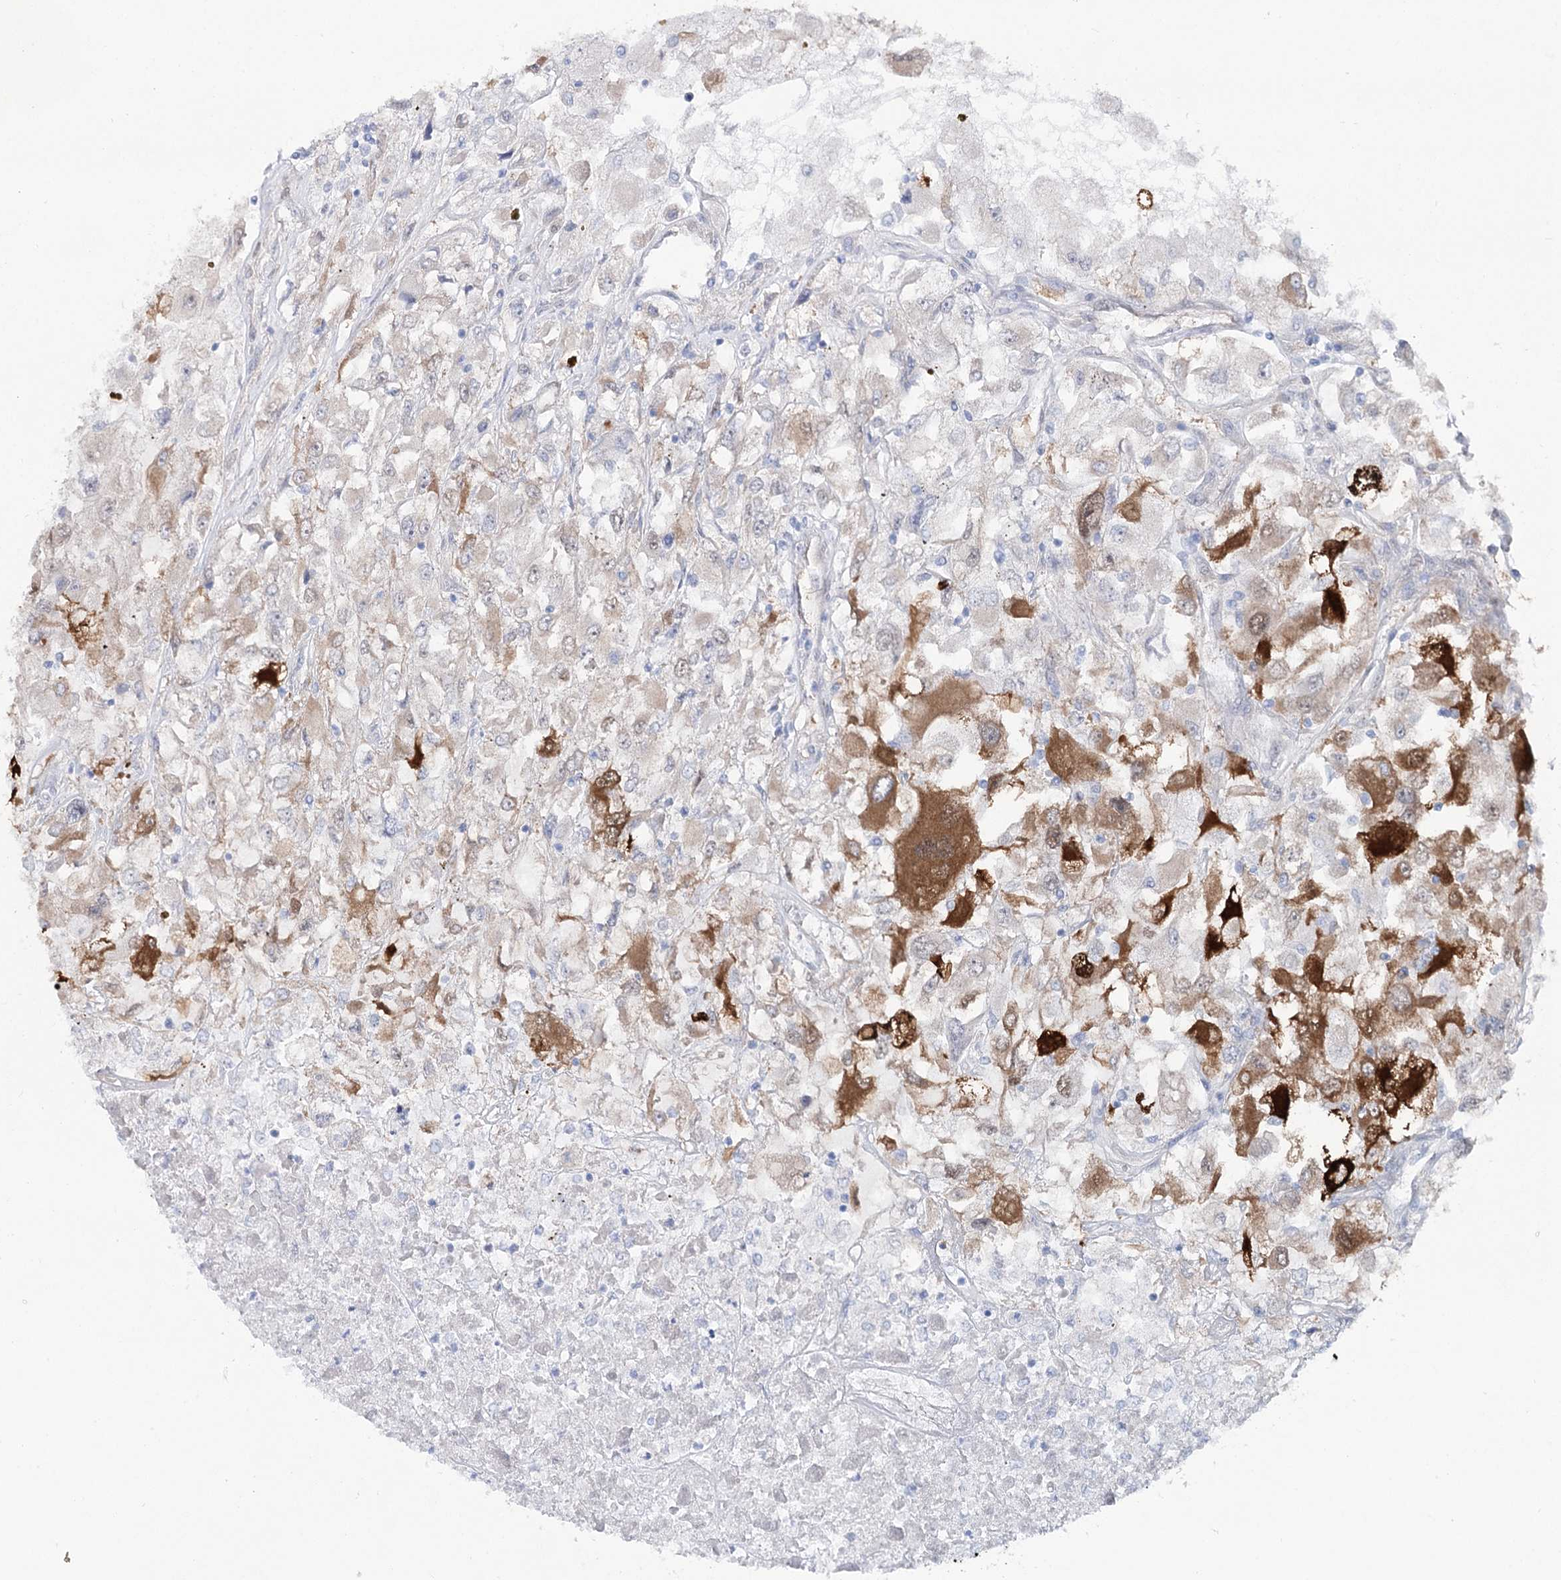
{"staining": {"intensity": "strong", "quantity": "<25%", "location": "cytoplasmic/membranous"}, "tissue": "renal cancer", "cell_type": "Tumor cells", "image_type": "cancer", "snomed": [{"axis": "morphology", "description": "Adenocarcinoma, NOS"}, {"axis": "topography", "description": "Kidney"}], "caption": "Renal adenocarcinoma was stained to show a protein in brown. There is medium levels of strong cytoplasmic/membranous positivity in approximately <25% of tumor cells.", "gene": "UGDH", "patient": {"sex": "female", "age": 52}}